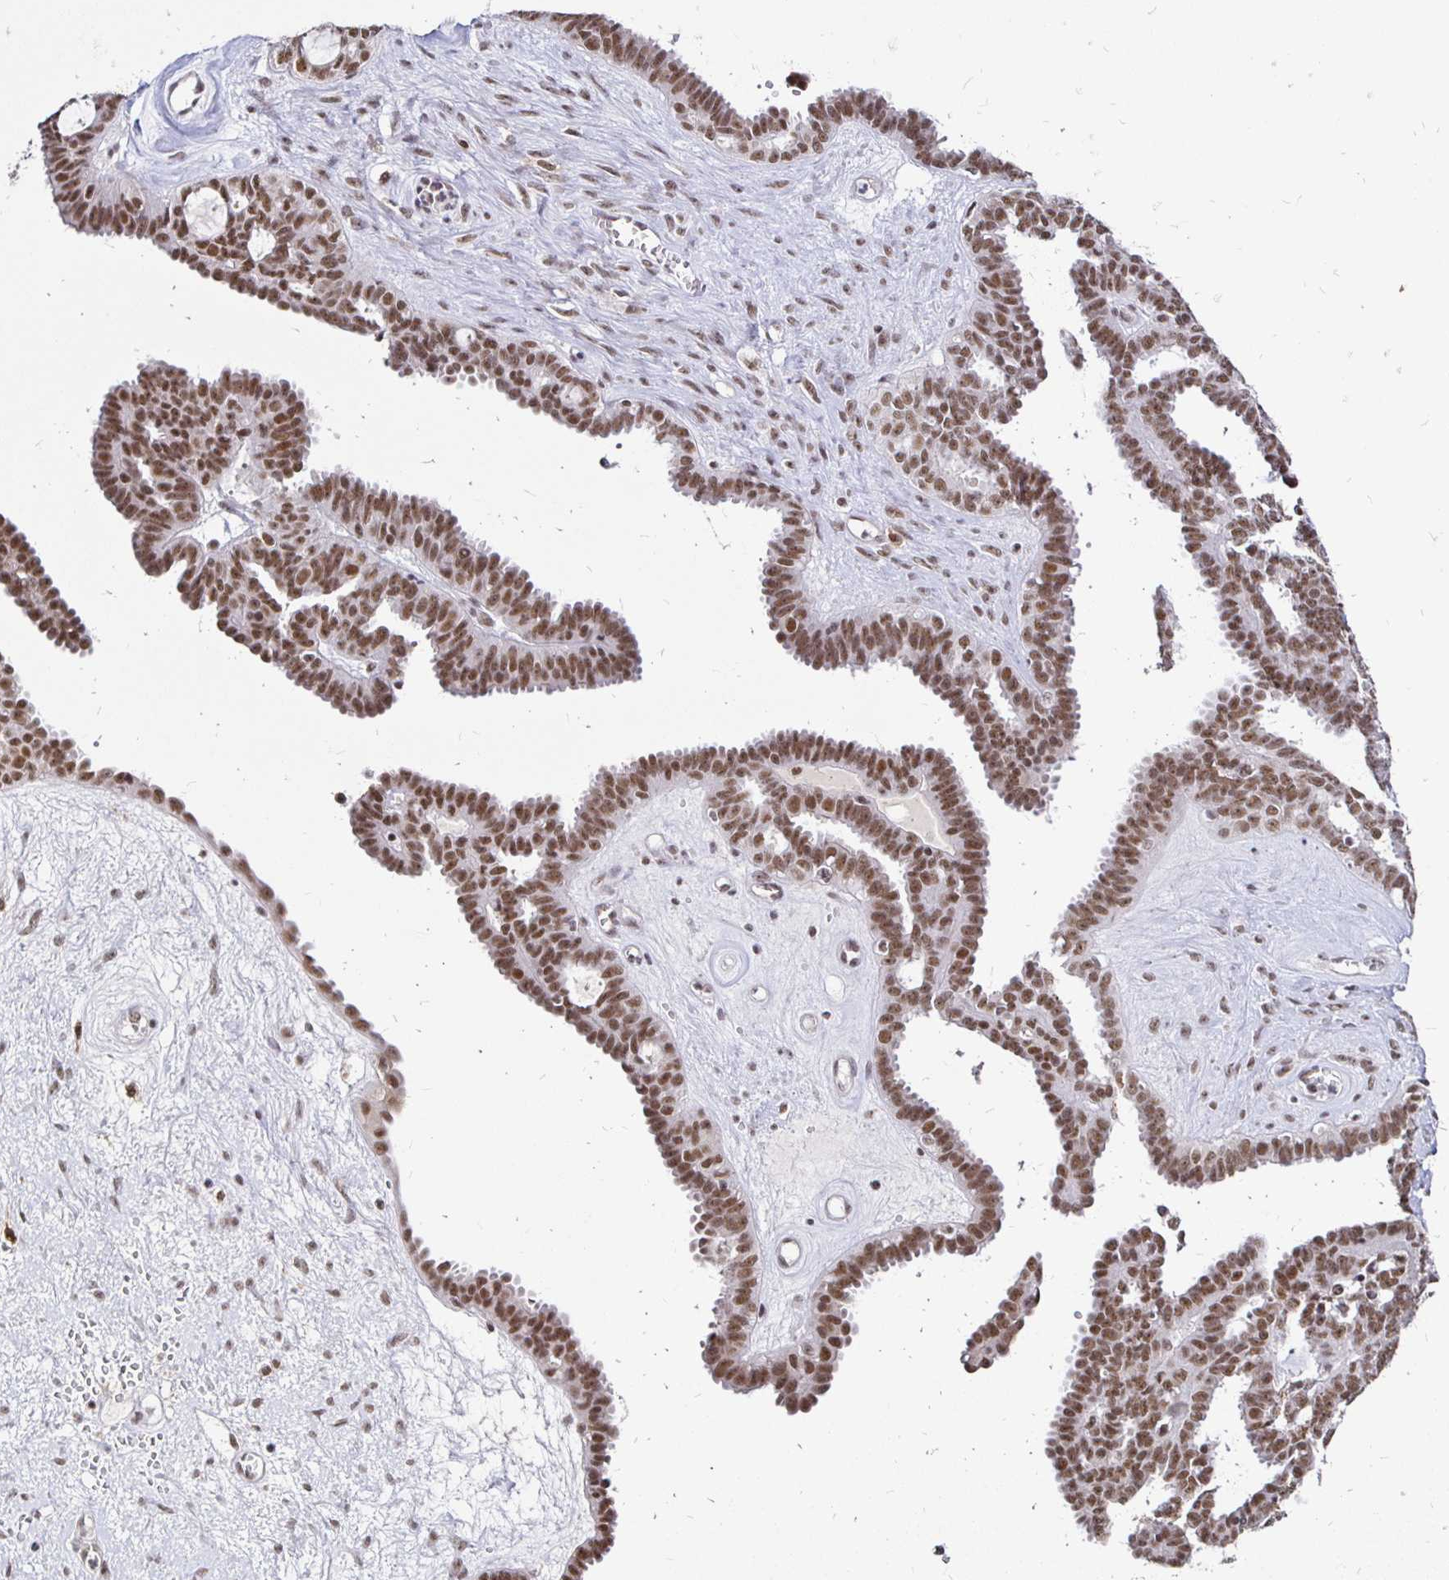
{"staining": {"intensity": "moderate", "quantity": ">75%", "location": "nuclear"}, "tissue": "ovarian cancer", "cell_type": "Tumor cells", "image_type": "cancer", "snomed": [{"axis": "morphology", "description": "Cystadenocarcinoma, serous, NOS"}, {"axis": "topography", "description": "Ovary"}], "caption": "This is an image of IHC staining of ovarian cancer, which shows moderate expression in the nuclear of tumor cells.", "gene": "SIN3A", "patient": {"sex": "female", "age": 71}}